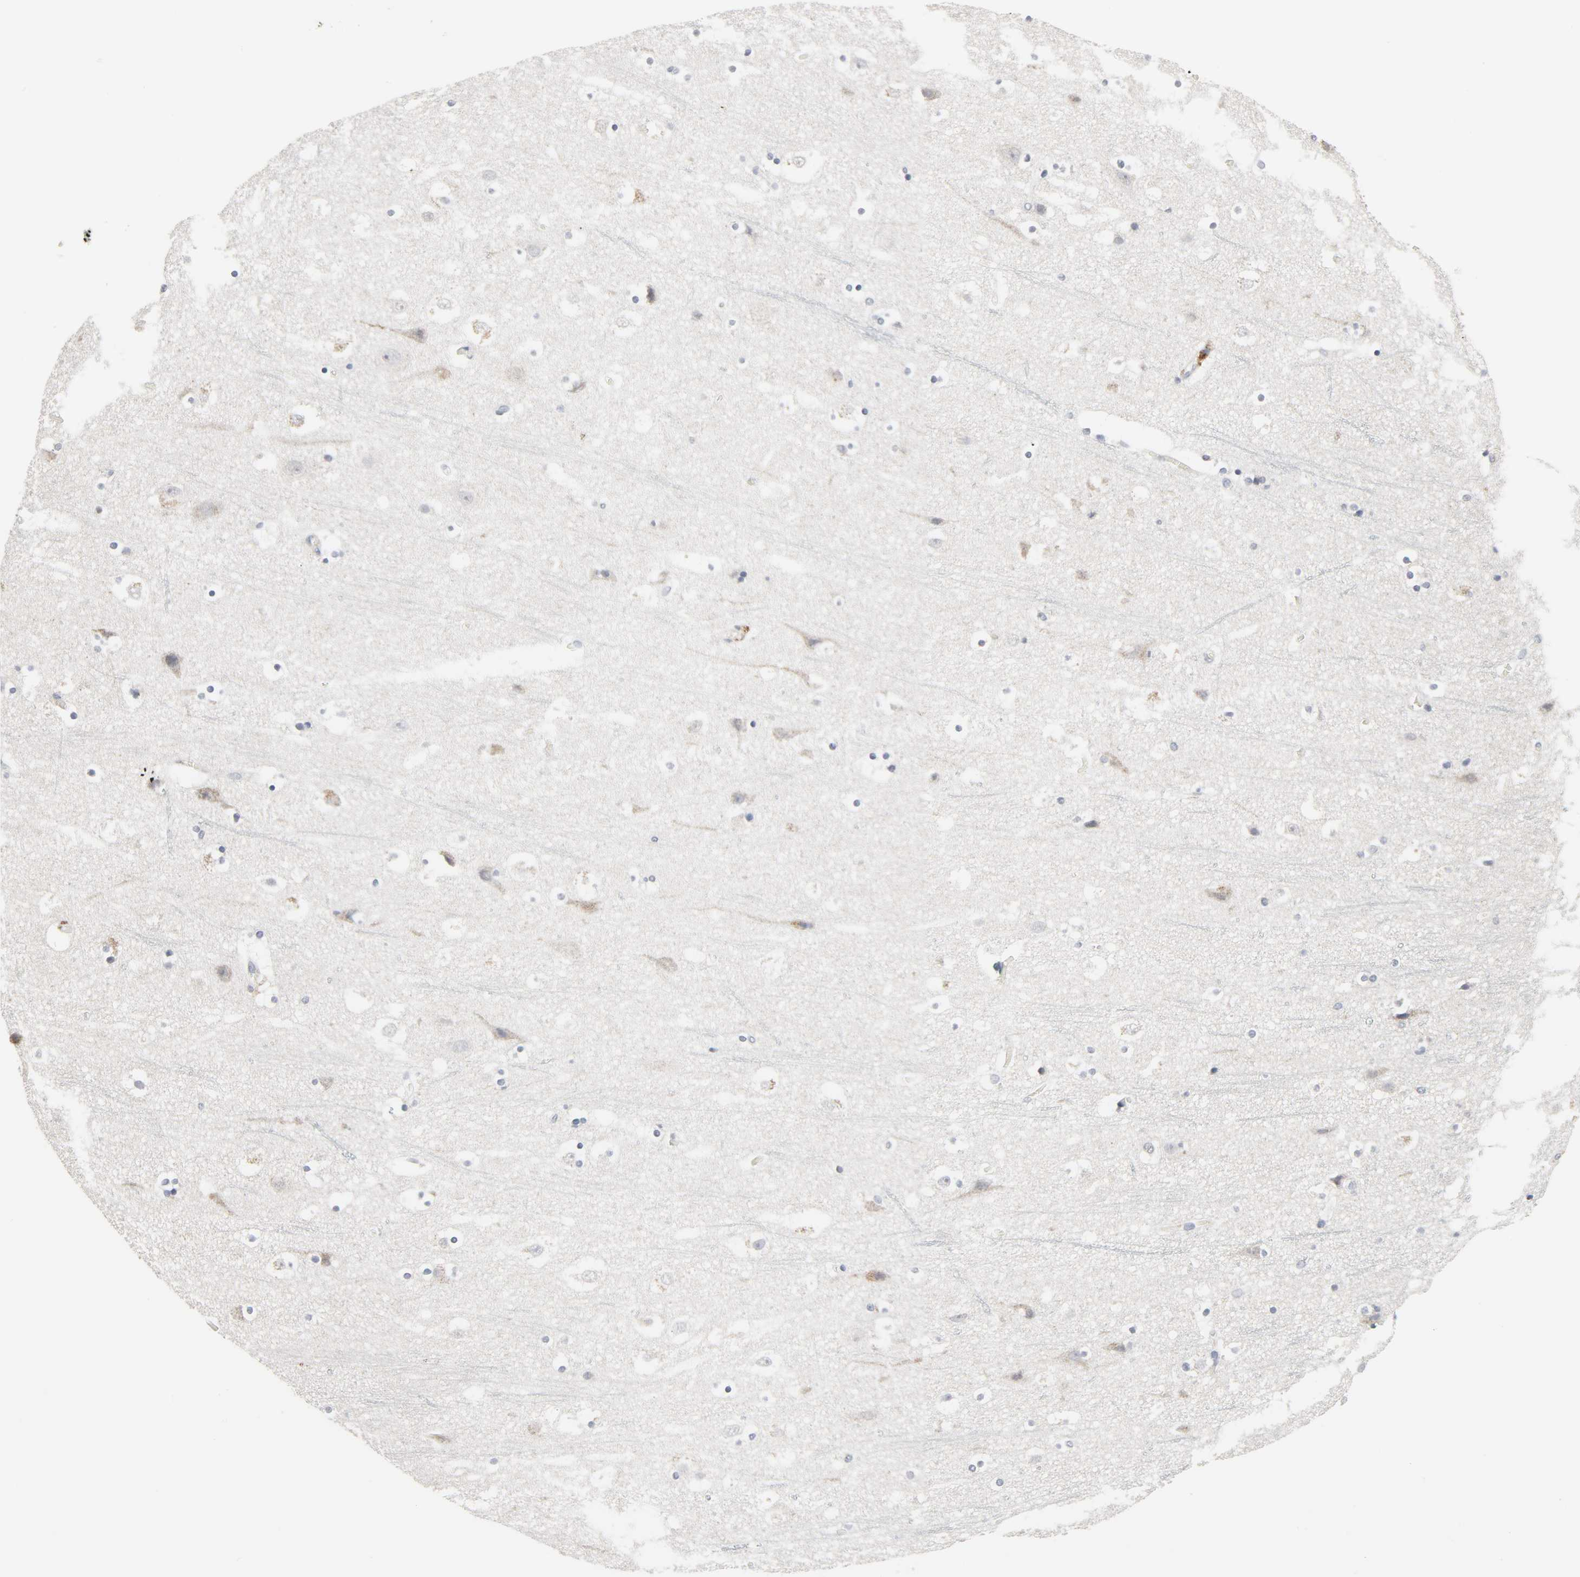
{"staining": {"intensity": "negative", "quantity": "none", "location": "none"}, "tissue": "cerebral cortex", "cell_type": "Endothelial cells", "image_type": "normal", "snomed": [{"axis": "morphology", "description": "Normal tissue, NOS"}, {"axis": "topography", "description": "Cerebral cortex"}], "caption": "There is no significant staining in endothelial cells of cerebral cortex. (DAB IHC, high magnification).", "gene": "CLIP1", "patient": {"sex": "male", "age": 45}}